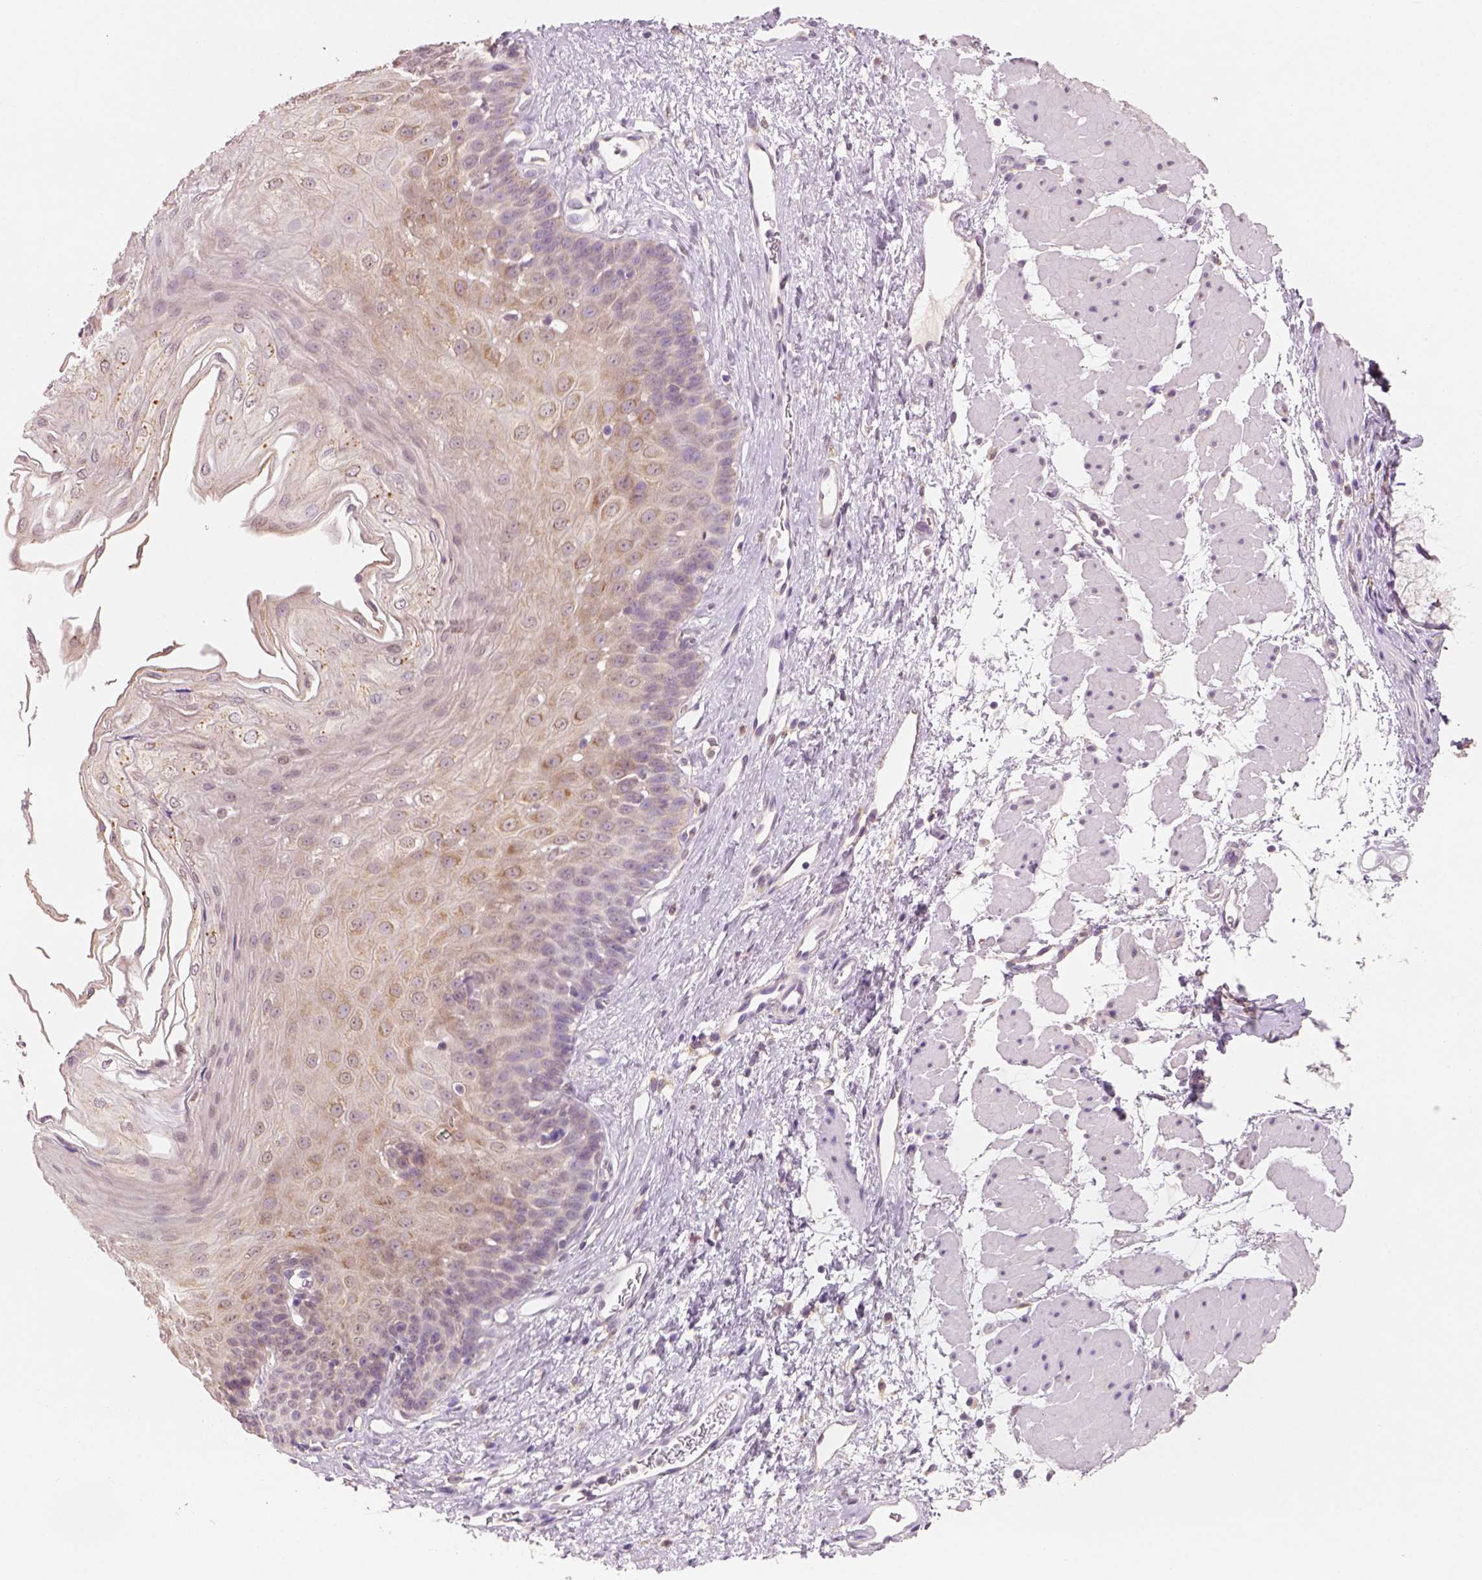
{"staining": {"intensity": "moderate", "quantity": "25%-75%", "location": "cytoplasmic/membranous"}, "tissue": "esophagus", "cell_type": "Squamous epithelial cells", "image_type": "normal", "snomed": [{"axis": "morphology", "description": "Normal tissue, NOS"}, {"axis": "topography", "description": "Esophagus"}], "caption": "Approximately 25%-75% of squamous epithelial cells in normal human esophagus reveal moderate cytoplasmic/membranous protein staining as visualized by brown immunohistochemical staining.", "gene": "AP2B1", "patient": {"sex": "female", "age": 62}}